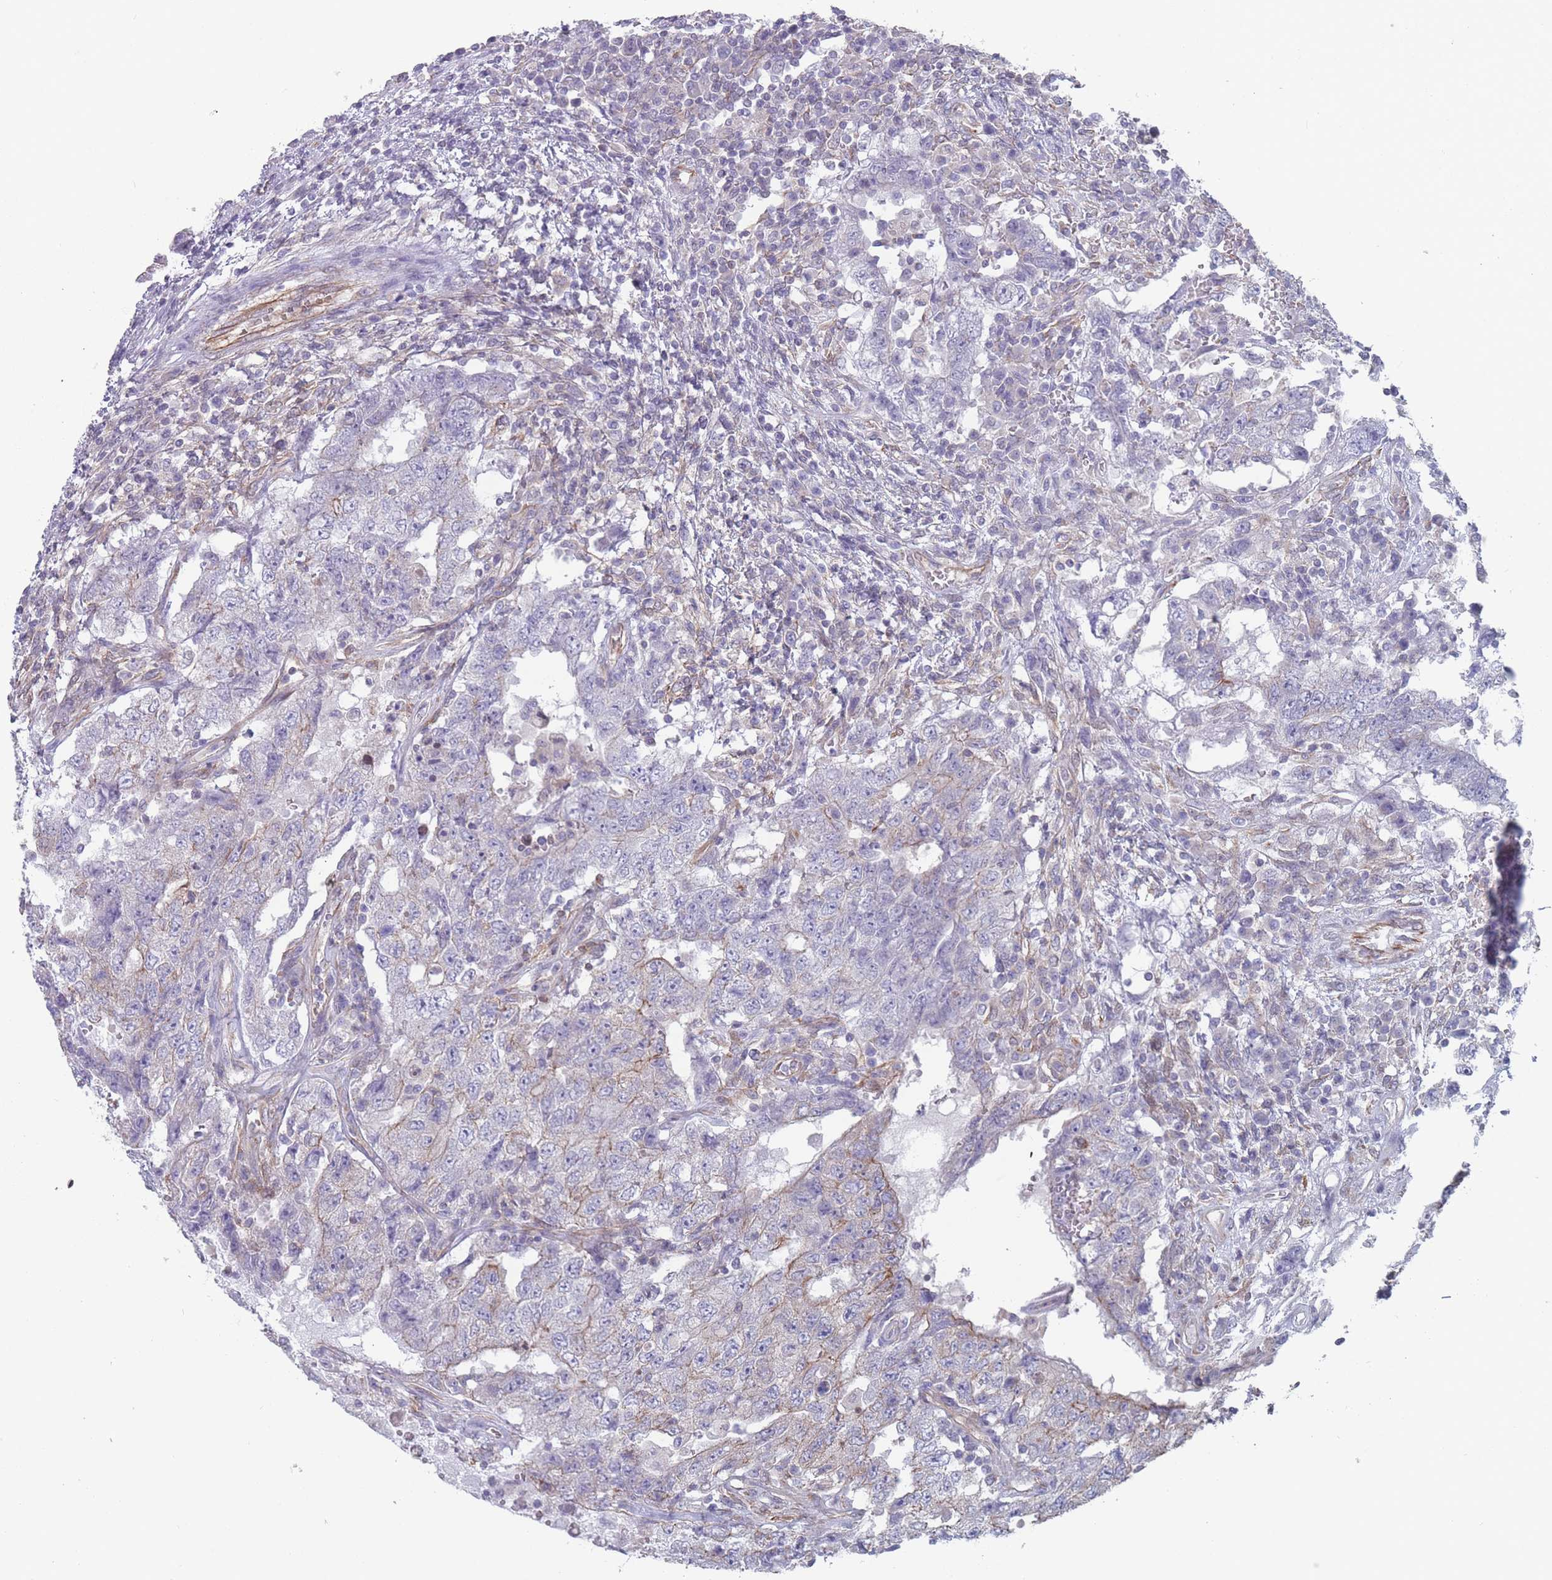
{"staining": {"intensity": "weak", "quantity": "<25%", "location": "cytoplasmic/membranous"}, "tissue": "testis cancer", "cell_type": "Tumor cells", "image_type": "cancer", "snomed": [{"axis": "morphology", "description": "Carcinoma, Embryonal, NOS"}, {"axis": "topography", "description": "Testis"}], "caption": "Immunohistochemistry (IHC) histopathology image of human testis embryonal carcinoma stained for a protein (brown), which reveals no positivity in tumor cells. The staining is performed using DAB brown chromogen with nuclei counter-stained in using hematoxylin.", "gene": "SLC1A6", "patient": {"sex": "male", "age": 26}}